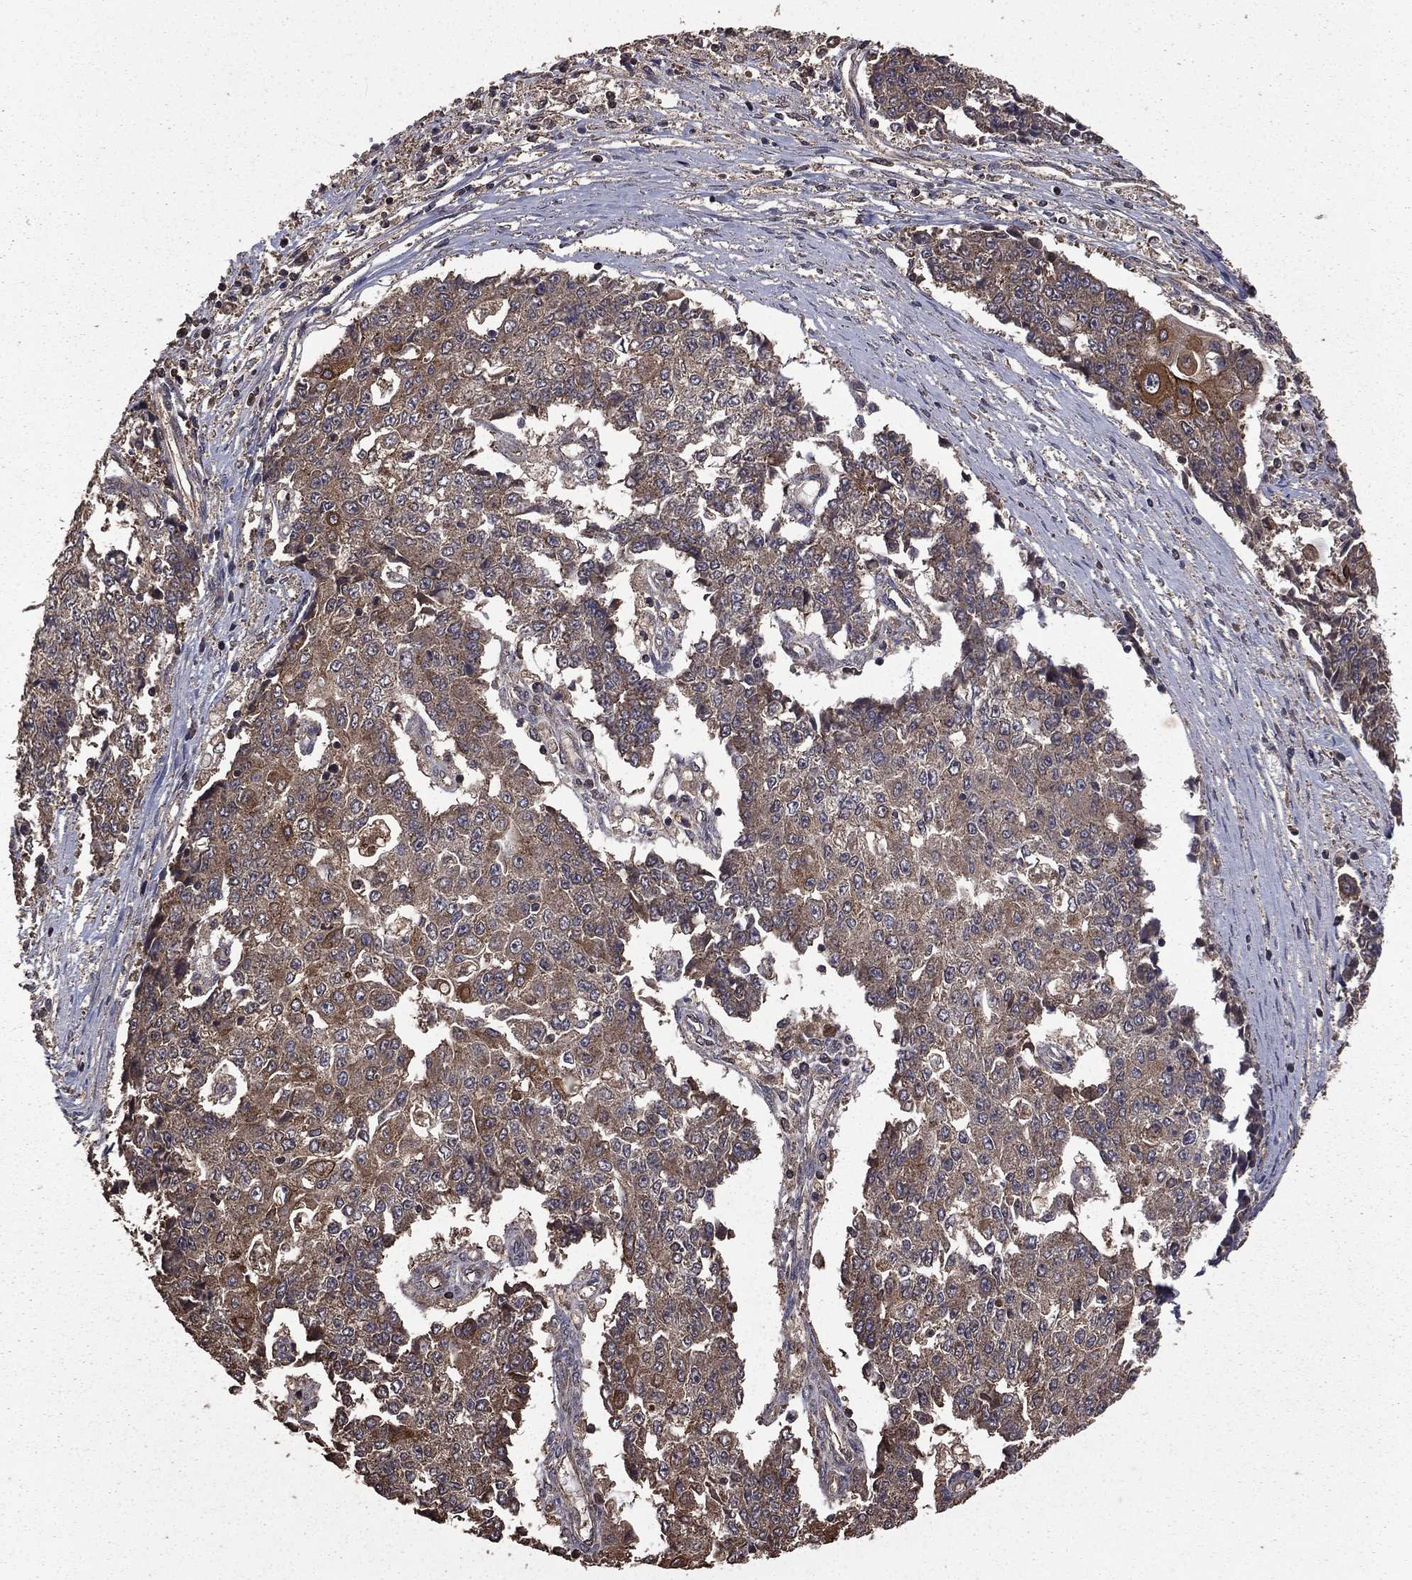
{"staining": {"intensity": "weak", "quantity": "<25%", "location": "cytoplasmic/membranous"}, "tissue": "ovarian cancer", "cell_type": "Tumor cells", "image_type": "cancer", "snomed": [{"axis": "morphology", "description": "Carcinoma, endometroid"}, {"axis": "topography", "description": "Ovary"}], "caption": "This is an IHC image of human ovarian cancer. There is no positivity in tumor cells.", "gene": "BIRC6", "patient": {"sex": "female", "age": 42}}